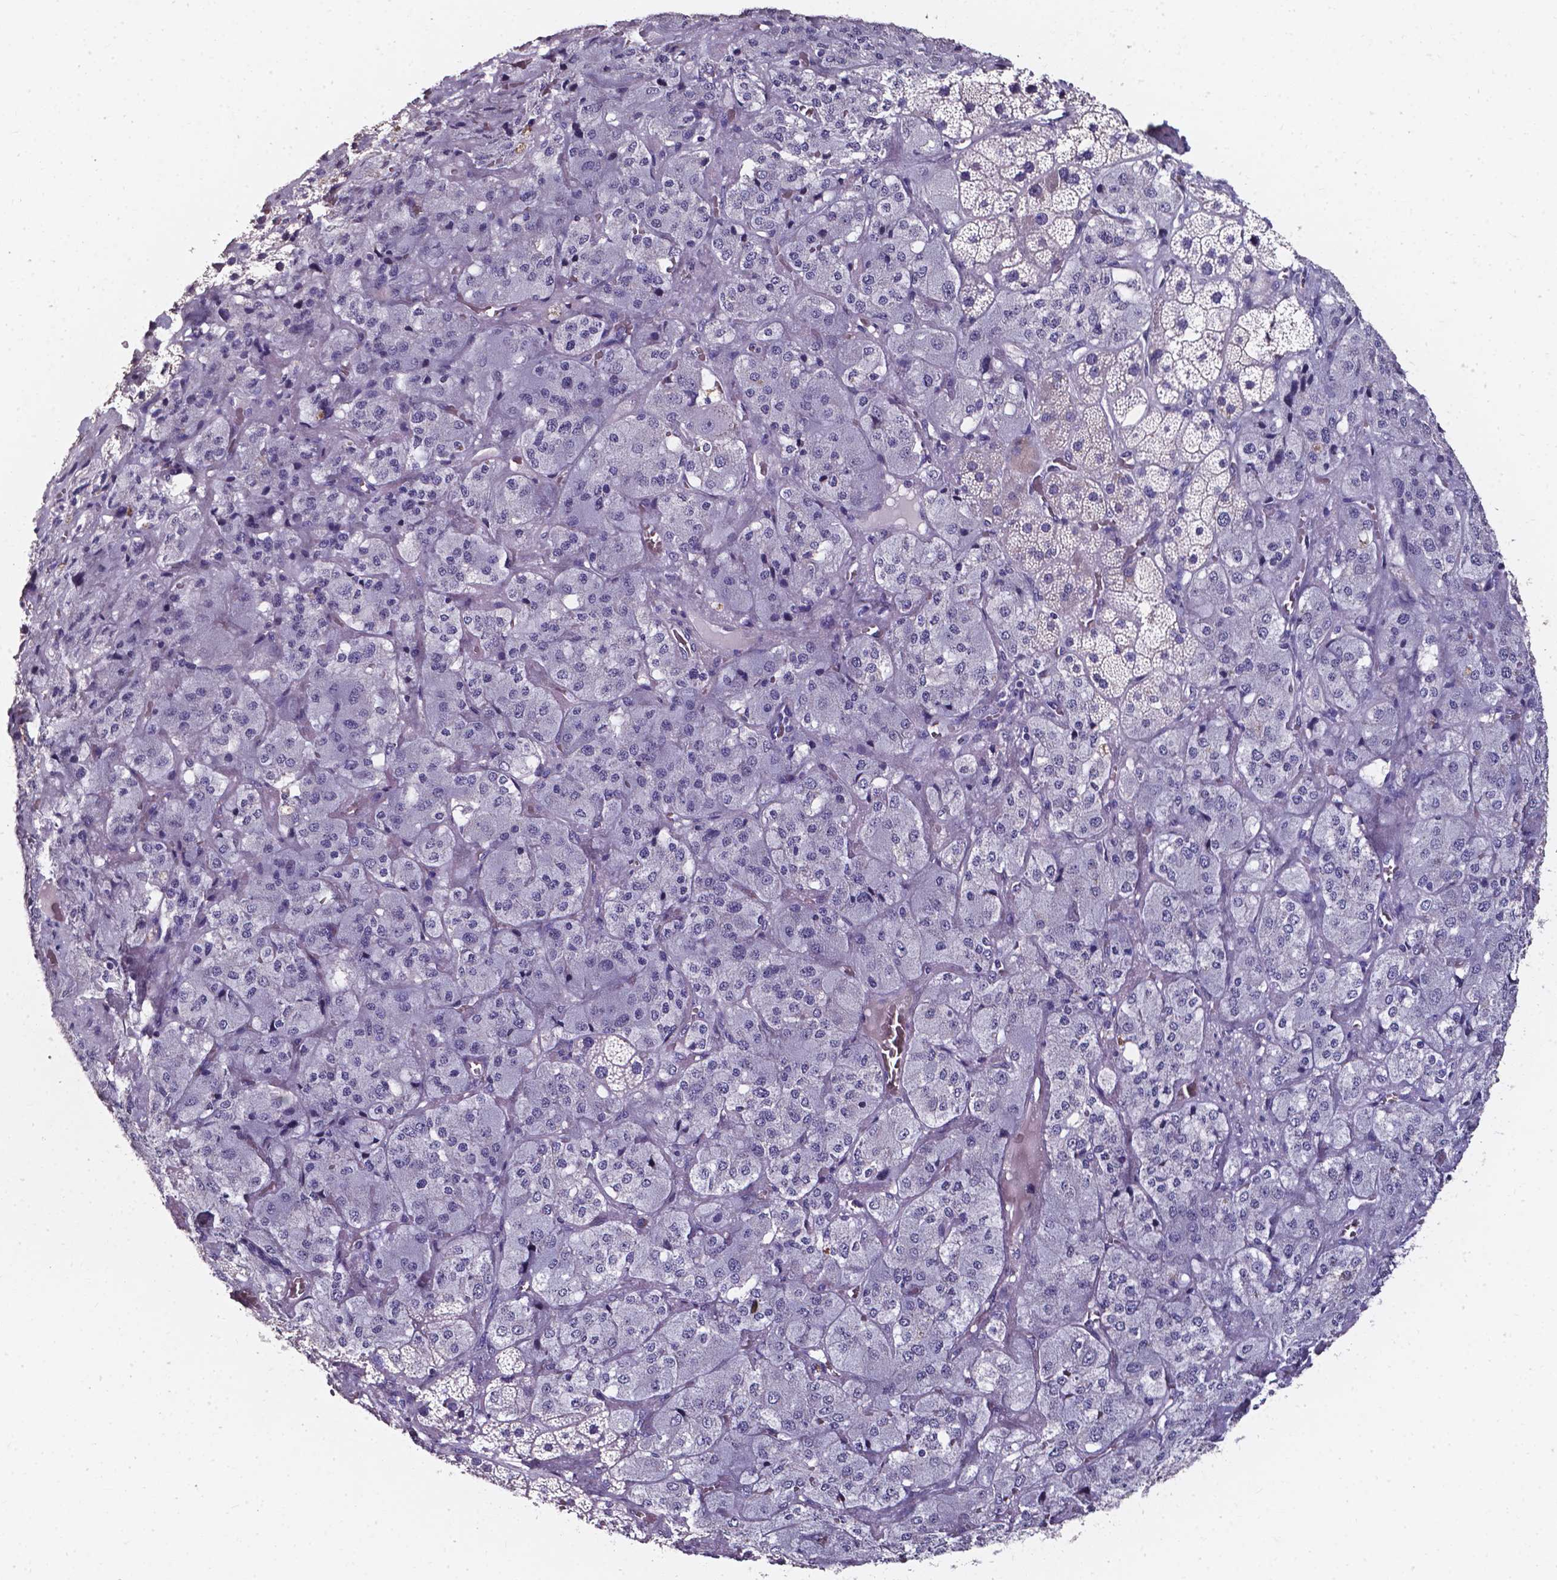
{"staining": {"intensity": "negative", "quantity": "none", "location": "none"}, "tissue": "adrenal gland", "cell_type": "Glandular cells", "image_type": "normal", "snomed": [{"axis": "morphology", "description": "Normal tissue, NOS"}, {"axis": "topography", "description": "Adrenal gland"}], "caption": "Immunohistochemistry (IHC) of normal human adrenal gland shows no expression in glandular cells.", "gene": "DEFA5", "patient": {"sex": "male", "age": 57}}